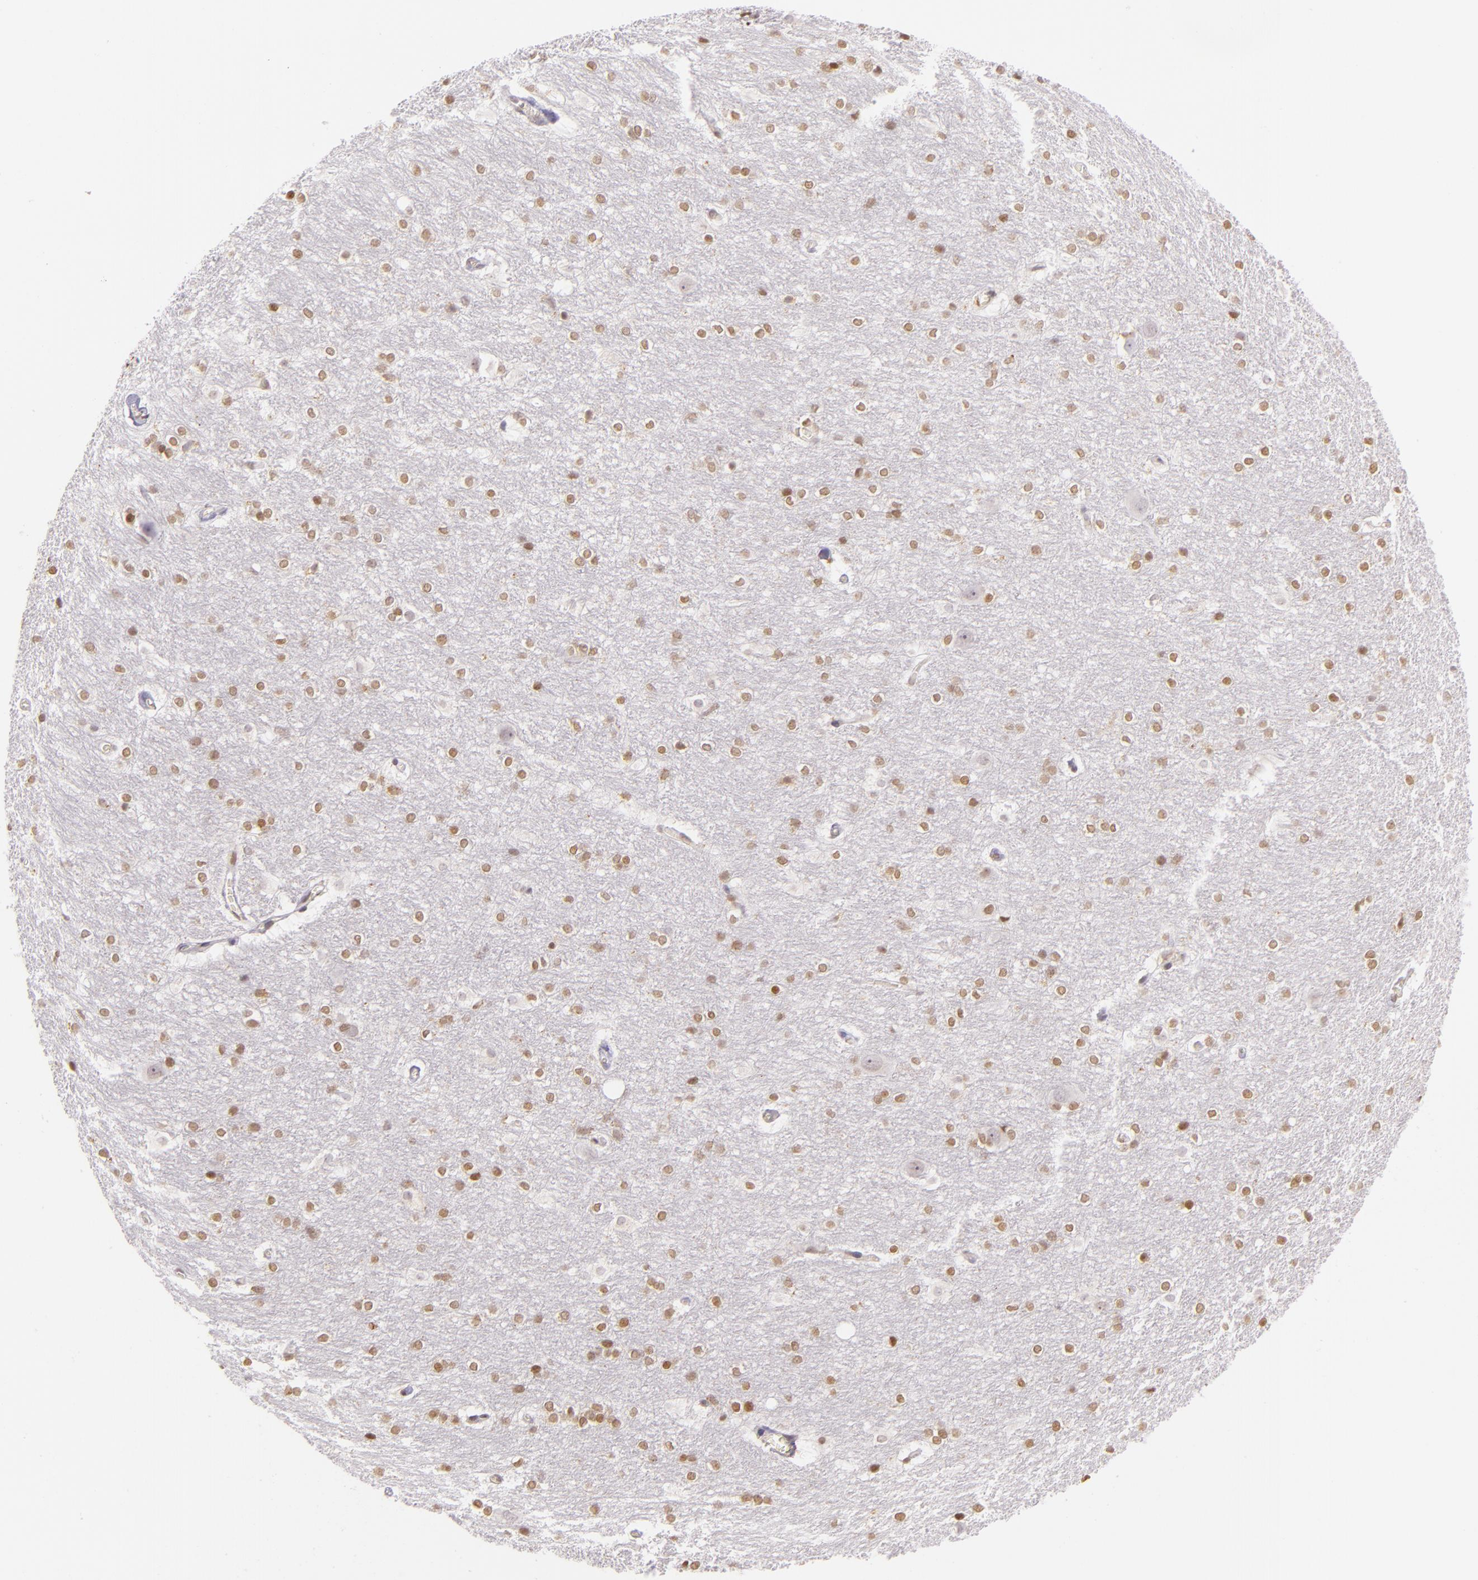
{"staining": {"intensity": "moderate", "quantity": ">75%", "location": "cytoplasmic/membranous,nuclear"}, "tissue": "hippocampus", "cell_type": "Glial cells", "image_type": "normal", "snomed": [{"axis": "morphology", "description": "Normal tissue, NOS"}, {"axis": "topography", "description": "Hippocampus"}], "caption": "DAB immunohistochemical staining of benign human hippocampus reveals moderate cytoplasmic/membranous,nuclear protein expression in approximately >75% of glial cells. (Brightfield microscopy of DAB IHC at high magnification).", "gene": "ENSG00000290315", "patient": {"sex": "female", "age": 19}}